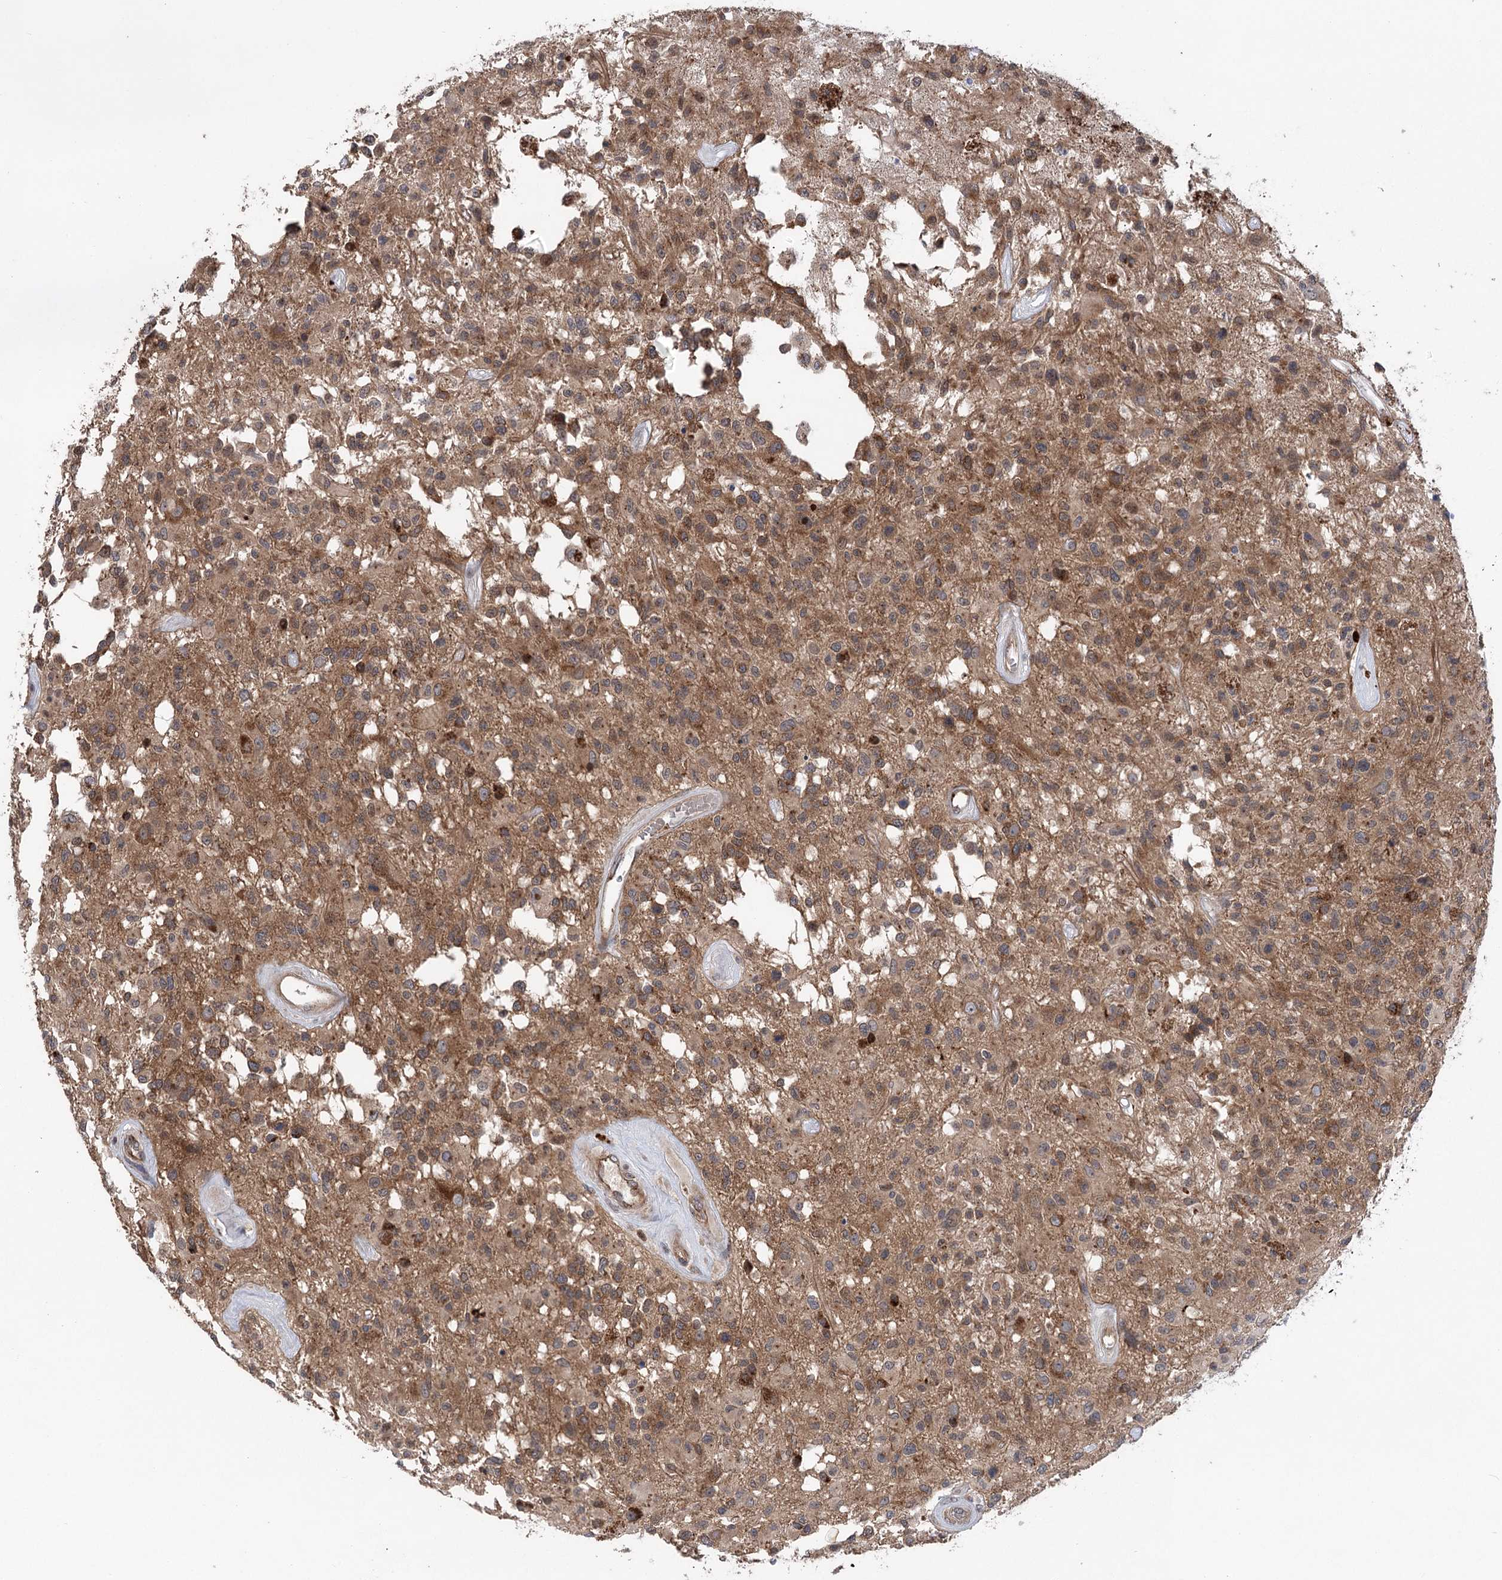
{"staining": {"intensity": "moderate", "quantity": "25%-75%", "location": "cytoplasmic/membranous"}, "tissue": "glioma", "cell_type": "Tumor cells", "image_type": "cancer", "snomed": [{"axis": "morphology", "description": "Glioma, malignant, High grade"}, {"axis": "morphology", "description": "Glioblastoma, NOS"}, {"axis": "topography", "description": "Brain"}], "caption": "IHC staining of glioblastoma, which reveals medium levels of moderate cytoplasmic/membranous expression in approximately 25%-75% of tumor cells indicating moderate cytoplasmic/membranous protein positivity. The staining was performed using DAB (brown) for protein detection and nuclei were counterstained in hematoxylin (blue).", "gene": "METTL24", "patient": {"sex": "male", "age": 60}}